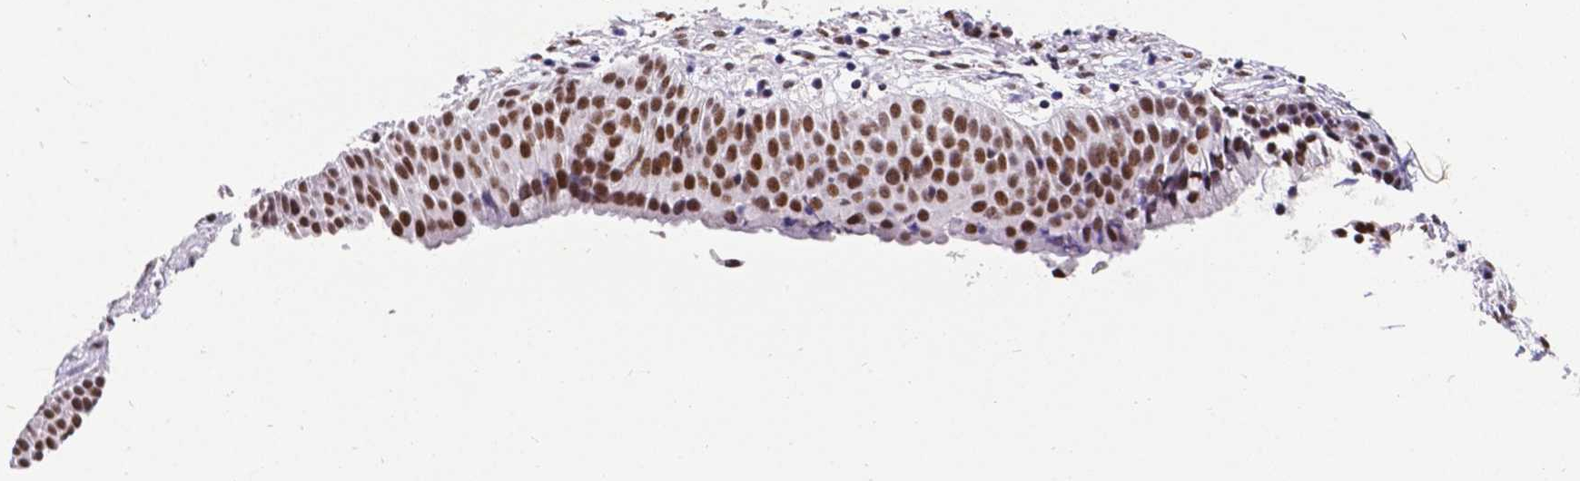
{"staining": {"intensity": "strong", "quantity": ">75%", "location": "nuclear"}, "tissue": "nasopharynx", "cell_type": "Respiratory epithelial cells", "image_type": "normal", "snomed": [{"axis": "morphology", "description": "Normal tissue, NOS"}, {"axis": "topography", "description": "Nasopharynx"}], "caption": "High-power microscopy captured an IHC photomicrograph of normal nasopharynx, revealing strong nuclear expression in about >75% of respiratory epithelial cells. (DAB IHC with brightfield microscopy, high magnification).", "gene": "REST", "patient": {"sex": "male", "age": 67}}